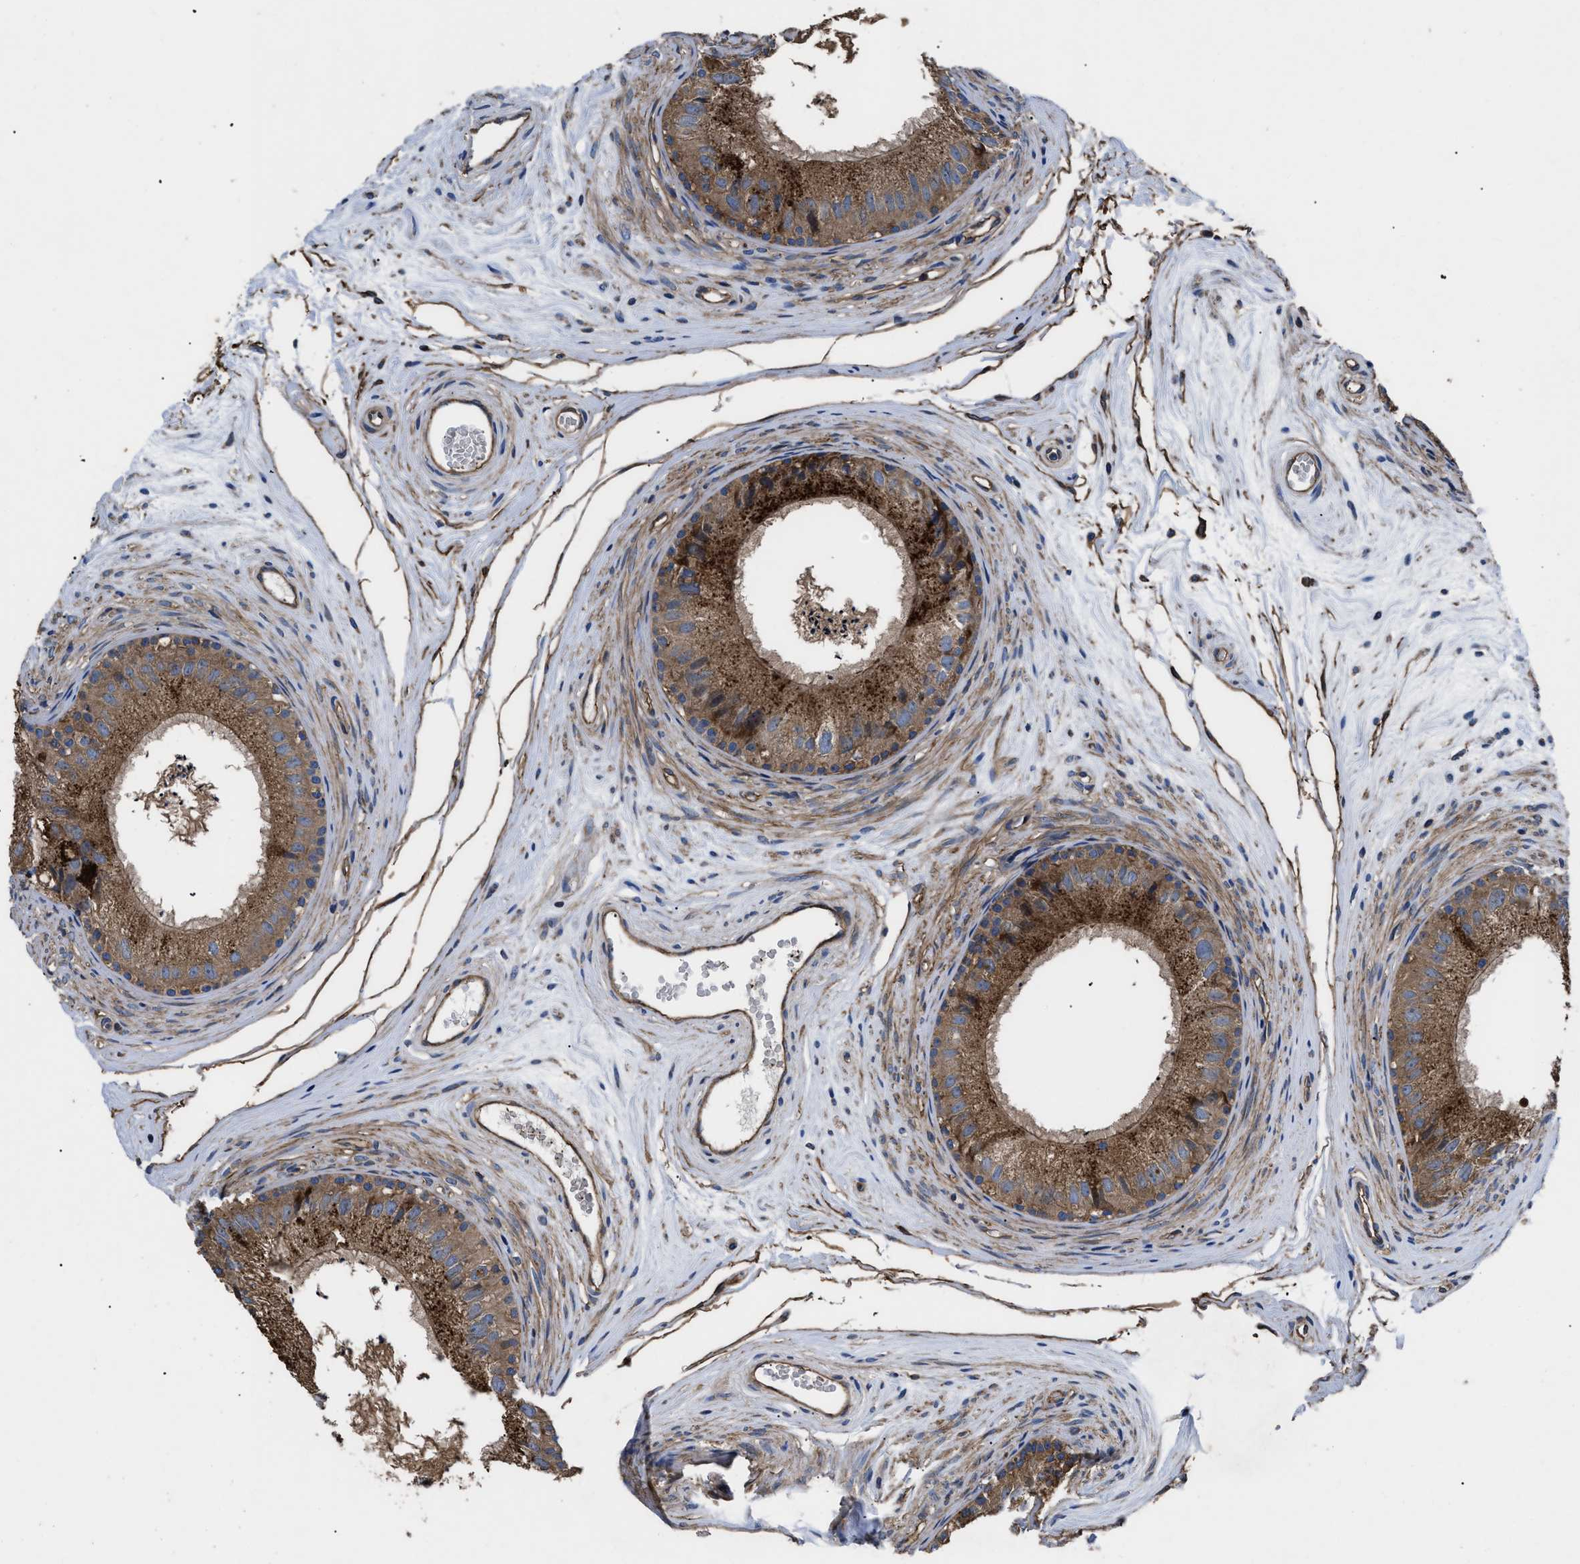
{"staining": {"intensity": "strong", "quantity": ">75%", "location": "cytoplasmic/membranous"}, "tissue": "epididymis", "cell_type": "Glandular cells", "image_type": "normal", "snomed": [{"axis": "morphology", "description": "Normal tissue, NOS"}, {"axis": "topography", "description": "Epididymis"}], "caption": "The immunohistochemical stain shows strong cytoplasmic/membranous positivity in glandular cells of benign epididymis.", "gene": "NT5E", "patient": {"sex": "male", "age": 56}}